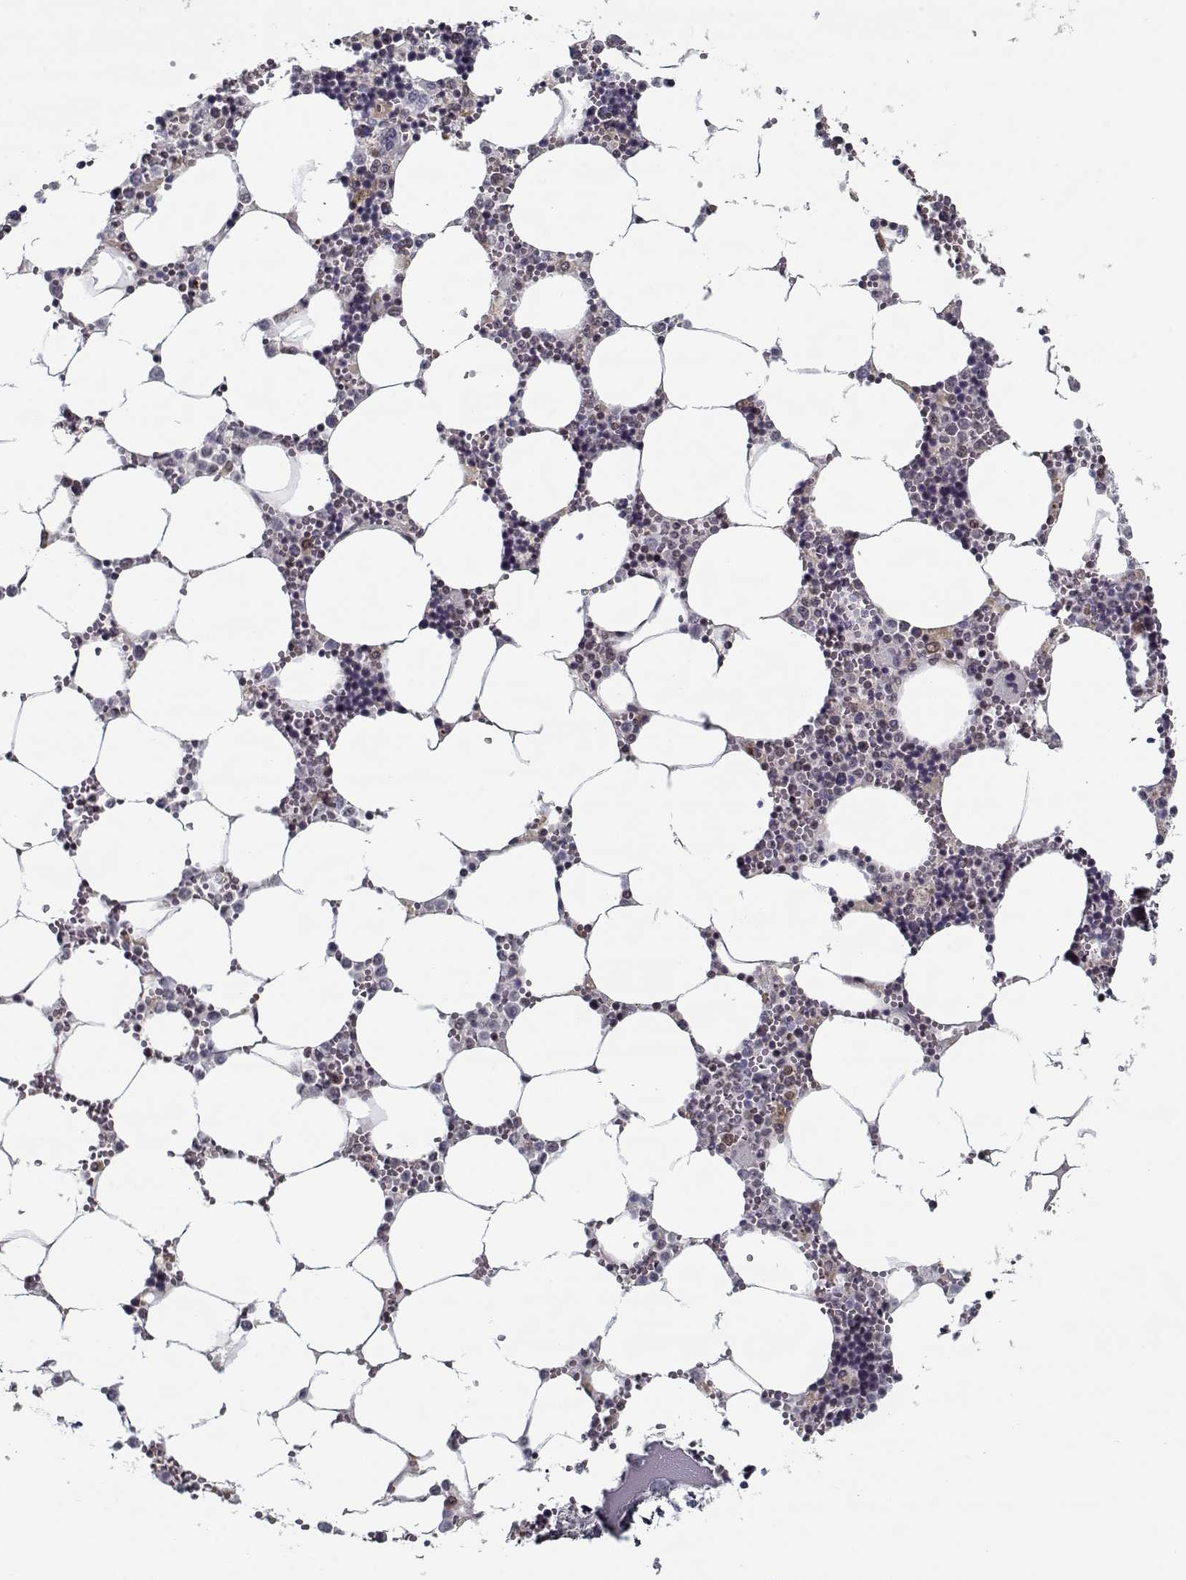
{"staining": {"intensity": "weak", "quantity": "<25%", "location": "nuclear"}, "tissue": "bone marrow", "cell_type": "Hematopoietic cells", "image_type": "normal", "snomed": [{"axis": "morphology", "description": "Normal tissue, NOS"}, {"axis": "topography", "description": "Bone marrow"}], "caption": "DAB immunohistochemical staining of unremarkable human bone marrow demonstrates no significant staining in hematopoietic cells.", "gene": "TESPA1", "patient": {"sex": "male", "age": 54}}